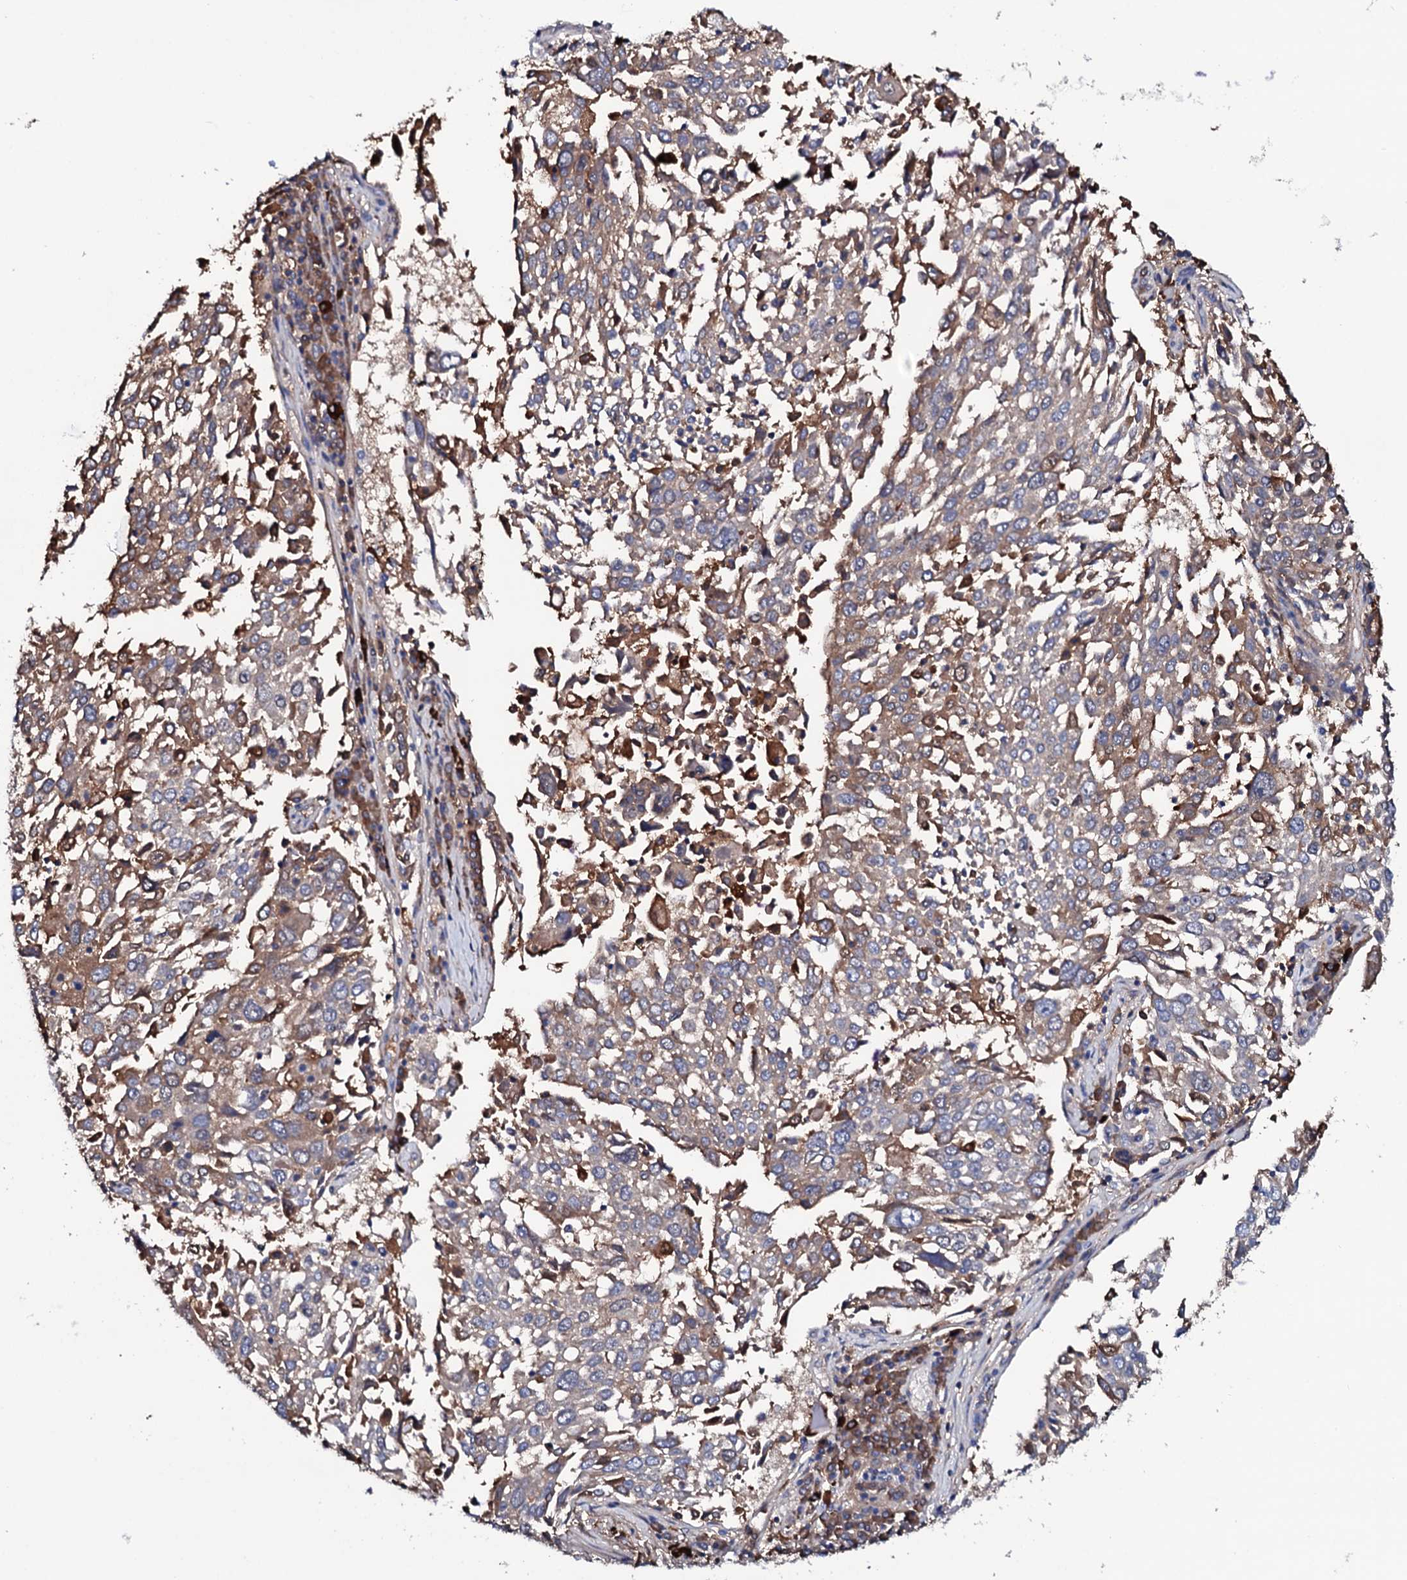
{"staining": {"intensity": "moderate", "quantity": "25%-75%", "location": "cytoplasmic/membranous"}, "tissue": "lung cancer", "cell_type": "Tumor cells", "image_type": "cancer", "snomed": [{"axis": "morphology", "description": "Squamous cell carcinoma, NOS"}, {"axis": "topography", "description": "Lung"}], "caption": "The histopathology image demonstrates staining of squamous cell carcinoma (lung), revealing moderate cytoplasmic/membranous protein staining (brown color) within tumor cells.", "gene": "TCAF2", "patient": {"sex": "male", "age": 65}}